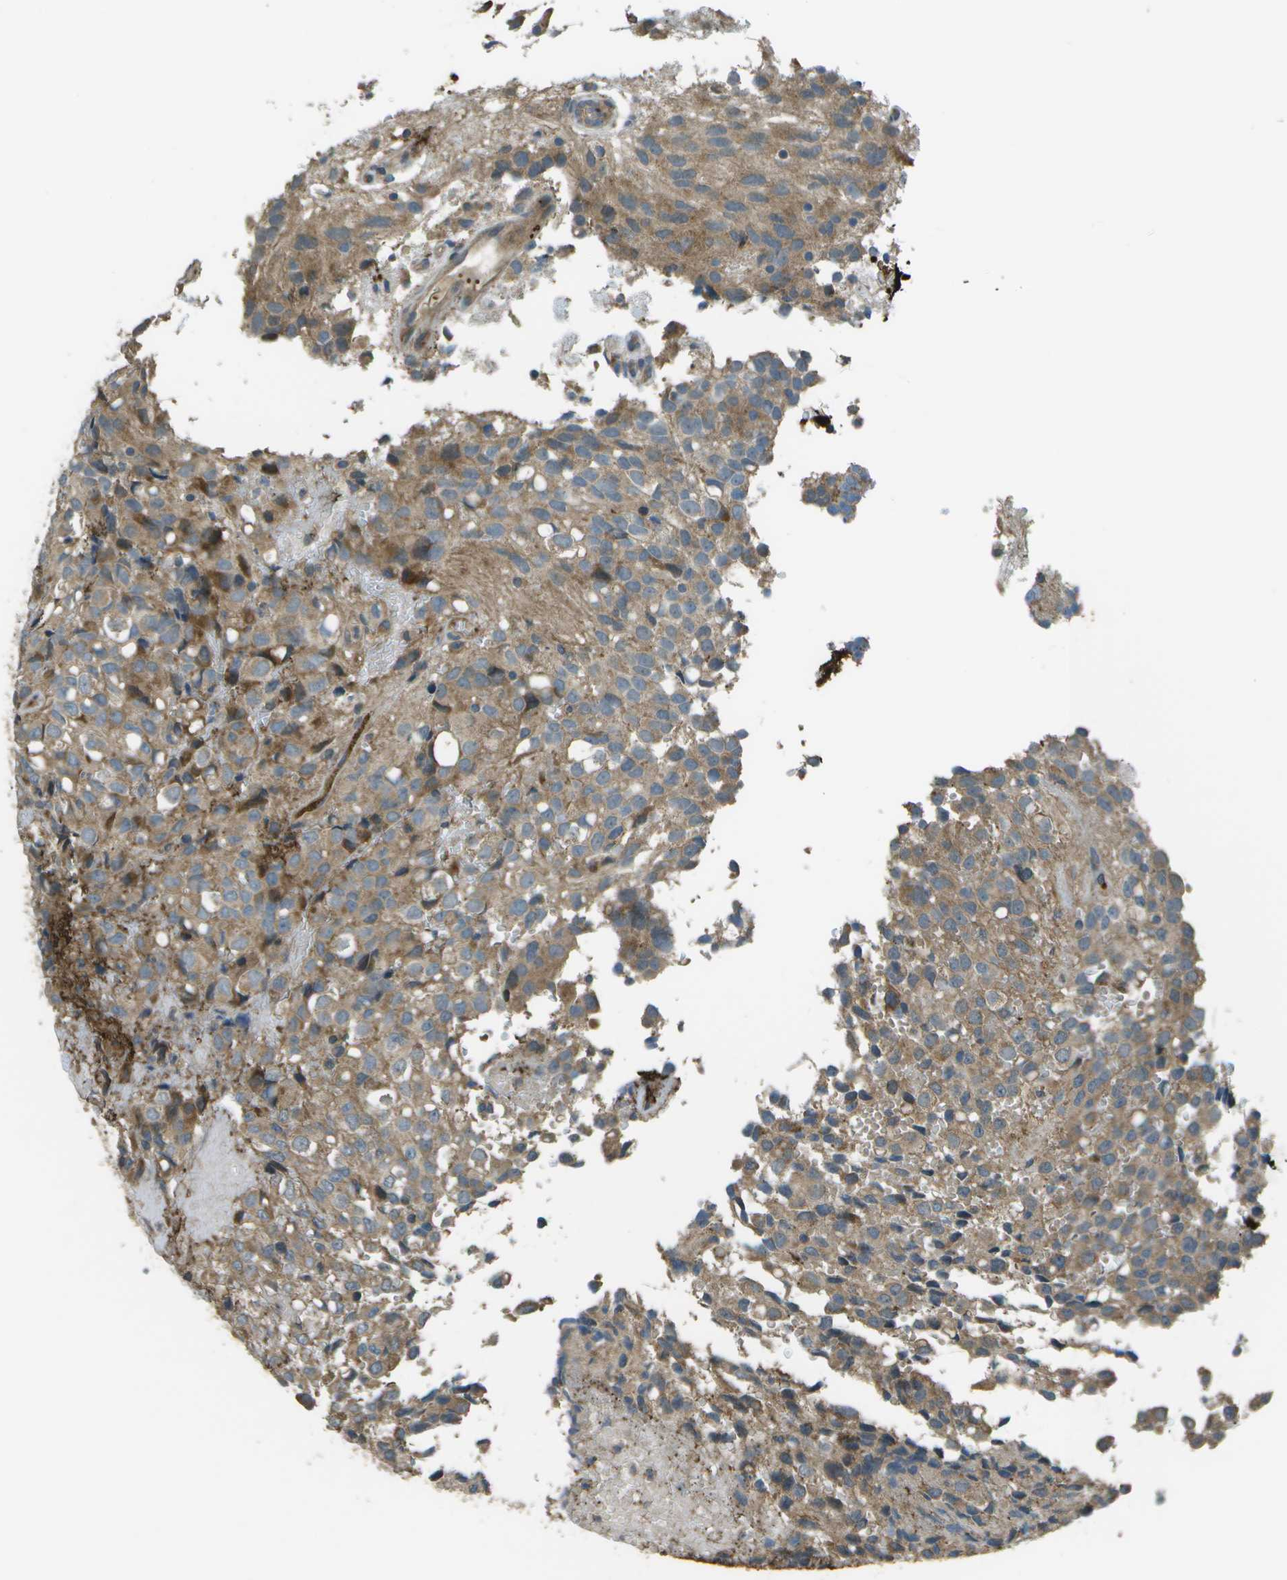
{"staining": {"intensity": "moderate", "quantity": ">75%", "location": "cytoplasmic/membranous"}, "tissue": "glioma", "cell_type": "Tumor cells", "image_type": "cancer", "snomed": [{"axis": "morphology", "description": "Glioma, malignant, High grade"}, {"axis": "topography", "description": "Brain"}], "caption": "Moderate cytoplasmic/membranous protein expression is identified in approximately >75% of tumor cells in malignant glioma (high-grade). (DAB IHC, brown staining for protein, blue staining for nuclei).", "gene": "PLPBP", "patient": {"sex": "male", "age": 32}}